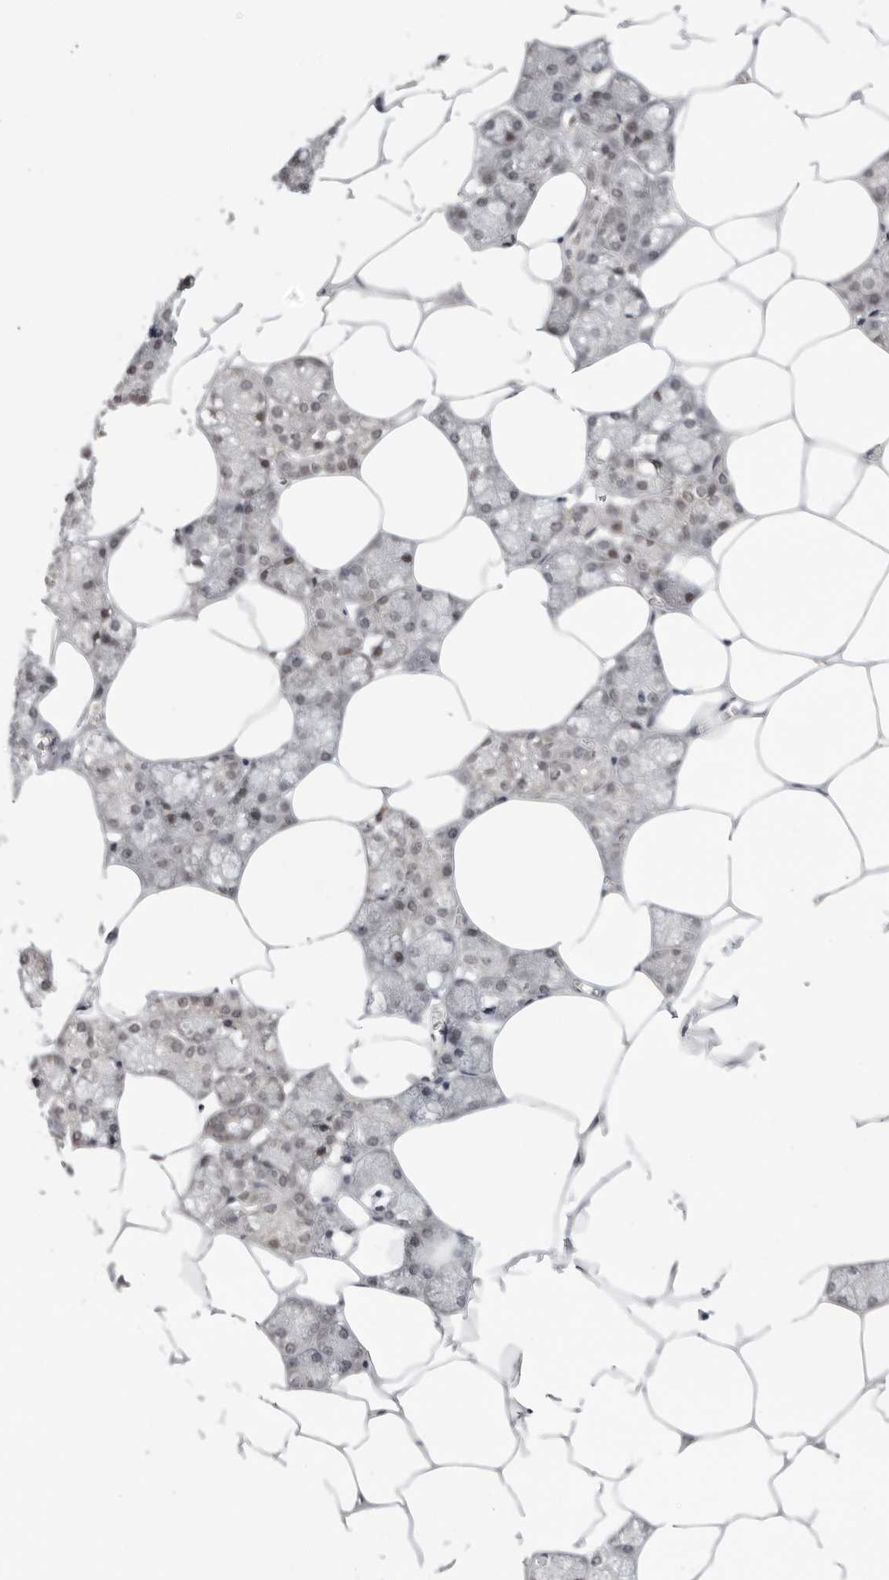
{"staining": {"intensity": "weak", "quantity": "25%-75%", "location": "nuclear"}, "tissue": "salivary gland", "cell_type": "Glandular cells", "image_type": "normal", "snomed": [{"axis": "morphology", "description": "Normal tissue, NOS"}, {"axis": "topography", "description": "Salivary gland"}], "caption": "Protein staining of normal salivary gland displays weak nuclear positivity in about 25%-75% of glandular cells.", "gene": "PRDM10", "patient": {"sex": "male", "age": 62}}